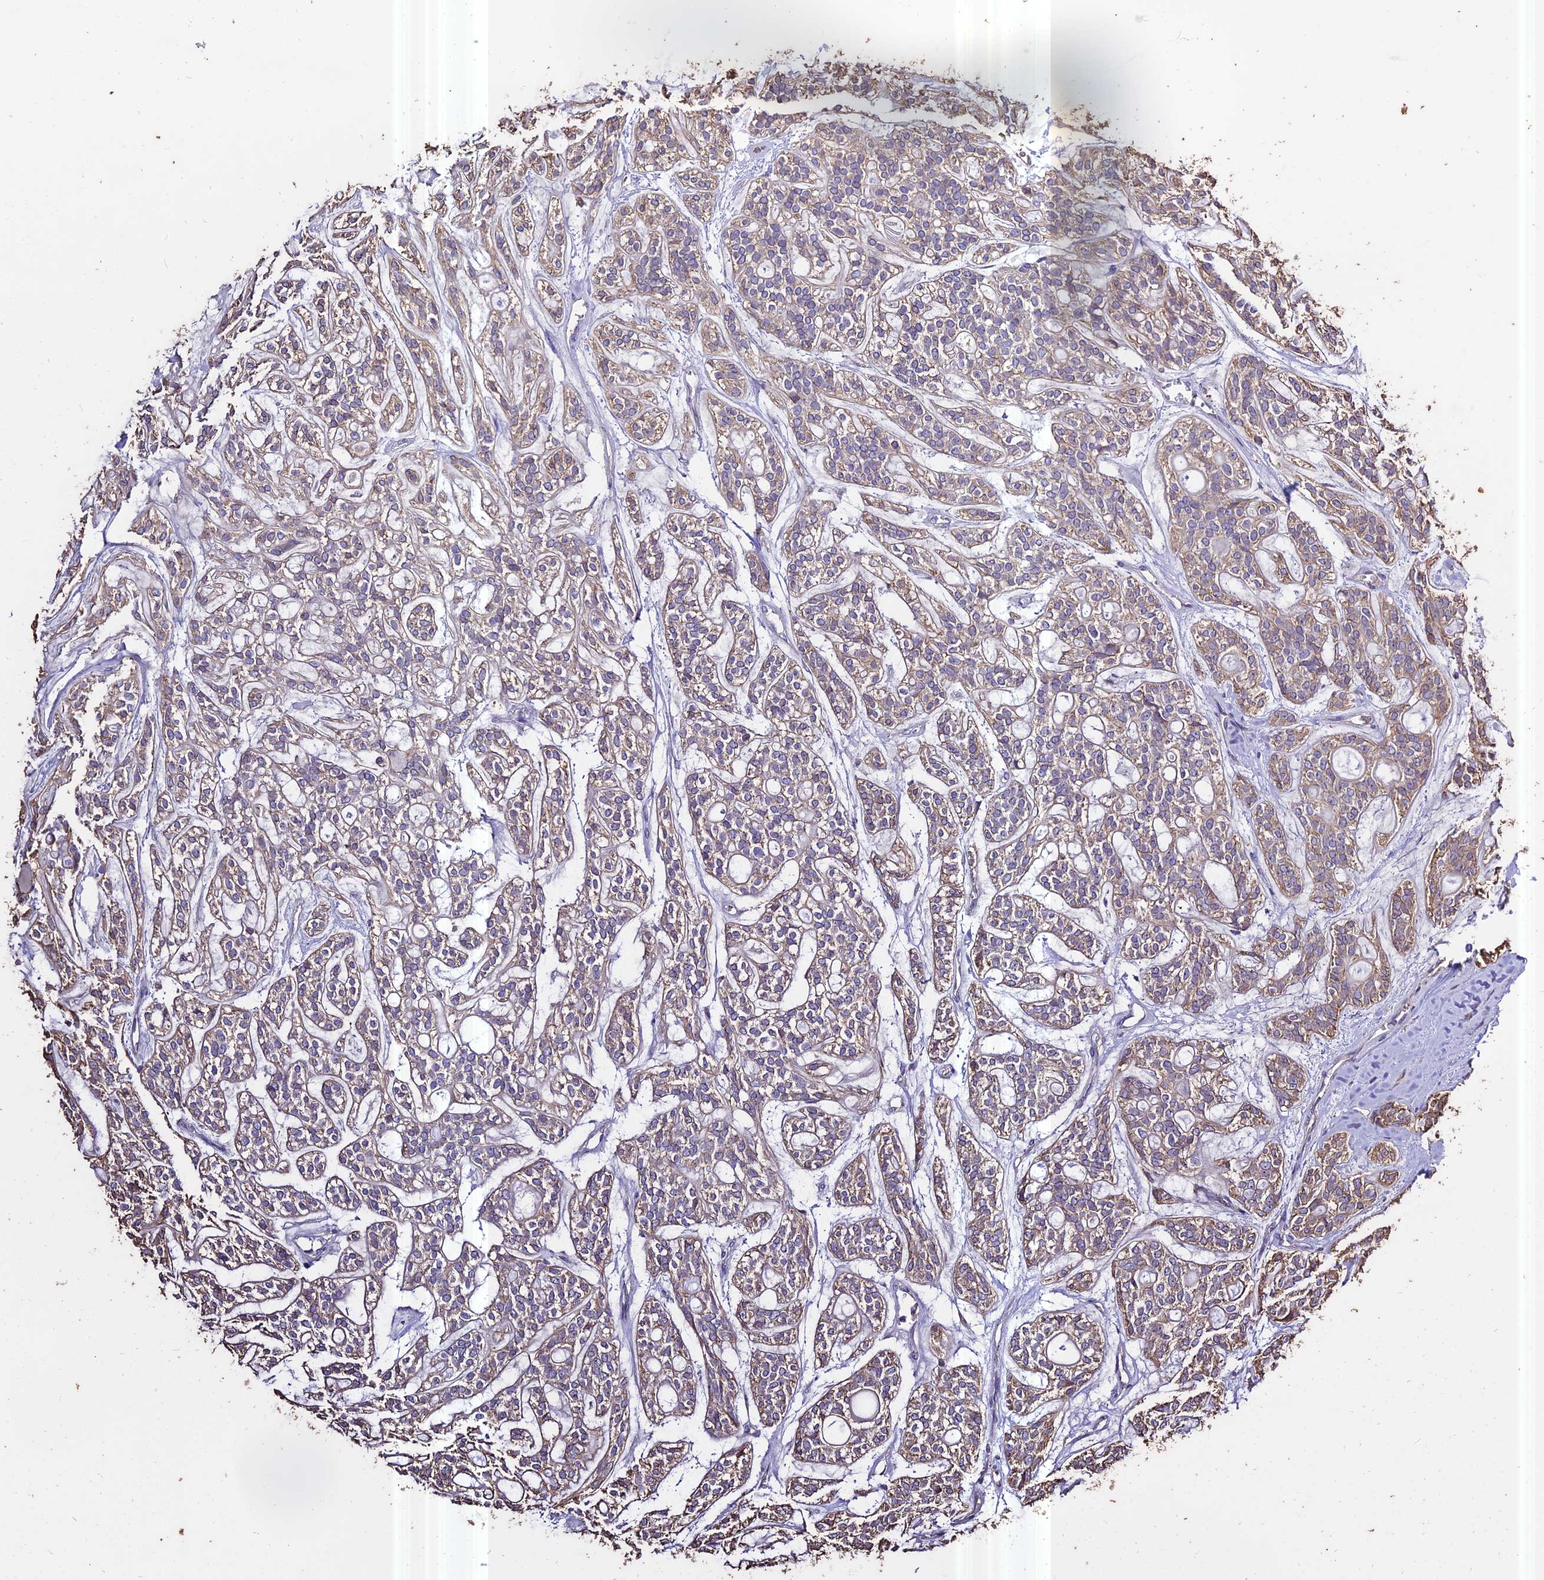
{"staining": {"intensity": "weak", "quantity": "25%-75%", "location": "cytoplasmic/membranous"}, "tissue": "head and neck cancer", "cell_type": "Tumor cells", "image_type": "cancer", "snomed": [{"axis": "morphology", "description": "Adenocarcinoma, NOS"}, {"axis": "topography", "description": "Head-Neck"}], "caption": "Weak cytoplasmic/membranous staining is present in about 25%-75% of tumor cells in head and neck cancer (adenocarcinoma). (Brightfield microscopy of DAB IHC at high magnification).", "gene": "PGPEP1L", "patient": {"sex": "male", "age": 66}}